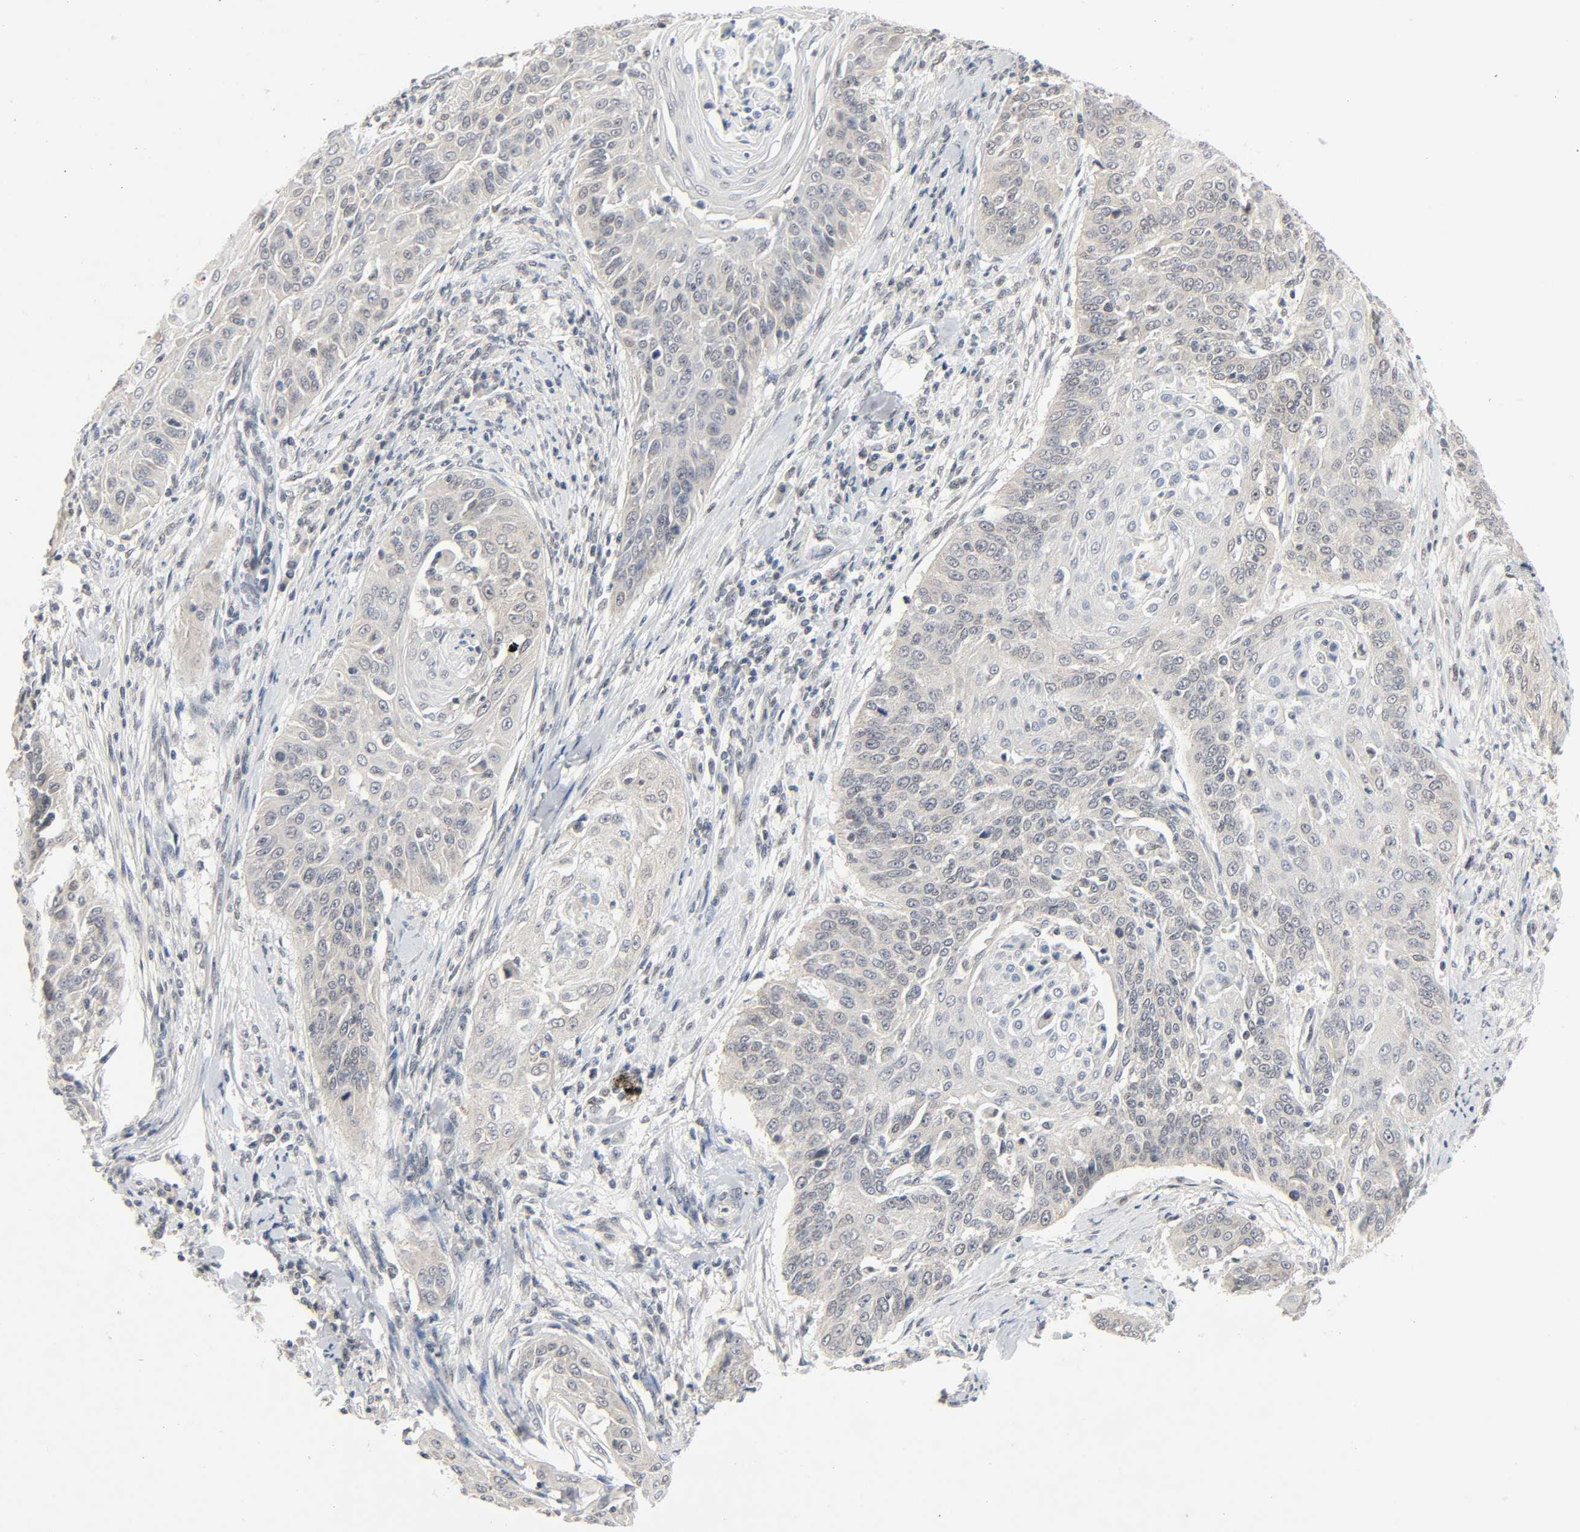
{"staining": {"intensity": "weak", "quantity": "<25%", "location": "cytoplasmic/membranous,nuclear"}, "tissue": "cervical cancer", "cell_type": "Tumor cells", "image_type": "cancer", "snomed": [{"axis": "morphology", "description": "Squamous cell carcinoma, NOS"}, {"axis": "topography", "description": "Cervix"}], "caption": "Immunohistochemistry (IHC) of human cervical cancer reveals no expression in tumor cells.", "gene": "MAPKAPK5", "patient": {"sex": "female", "age": 33}}